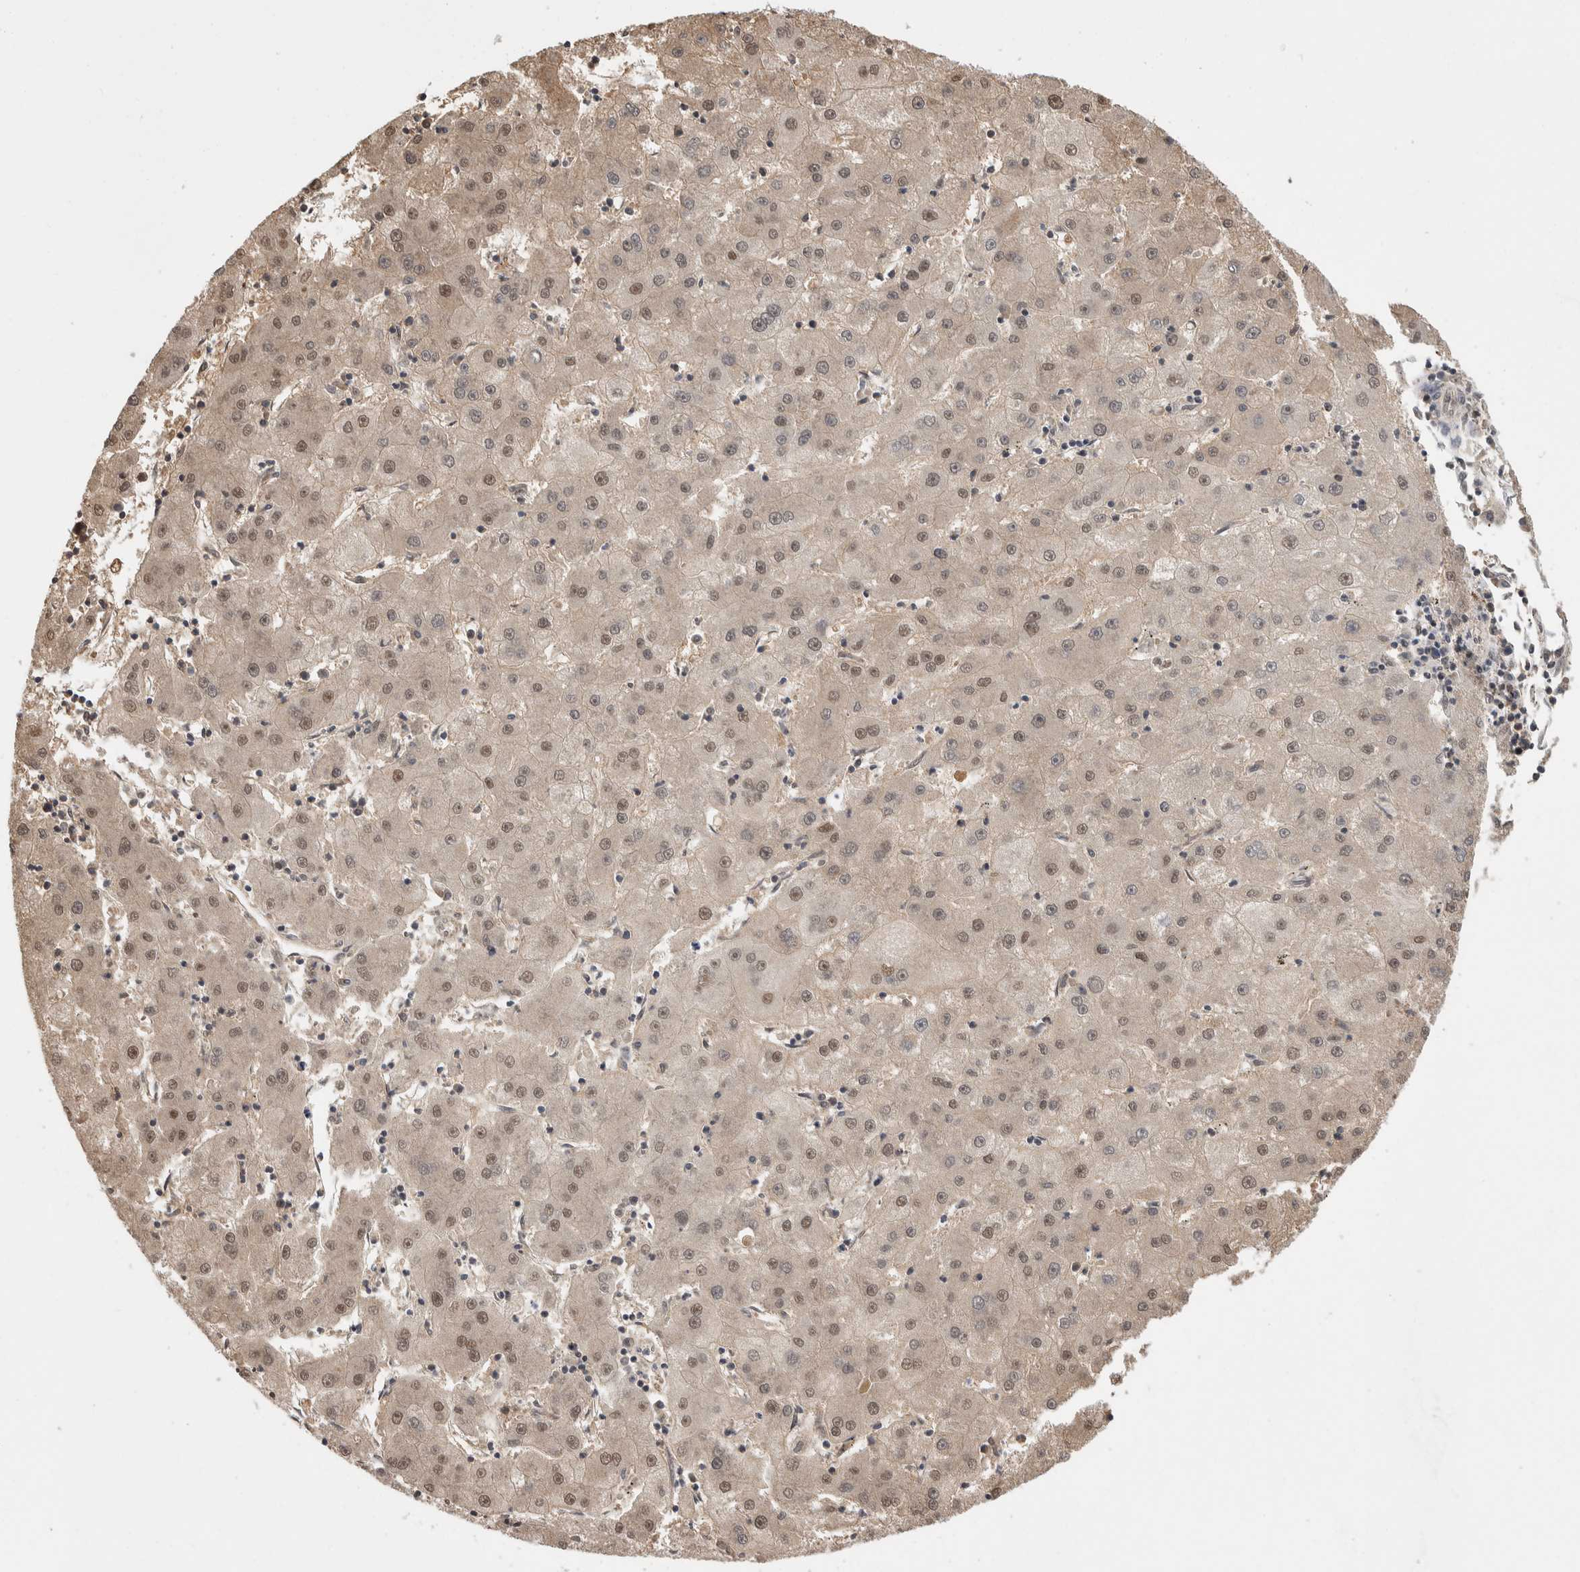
{"staining": {"intensity": "weak", "quantity": ">75%", "location": "cytoplasmic/membranous,nuclear"}, "tissue": "liver cancer", "cell_type": "Tumor cells", "image_type": "cancer", "snomed": [{"axis": "morphology", "description": "Carcinoma, Hepatocellular, NOS"}, {"axis": "topography", "description": "Liver"}], "caption": "Human hepatocellular carcinoma (liver) stained with a protein marker shows weak staining in tumor cells.", "gene": "ZNF592", "patient": {"sex": "male", "age": 72}}